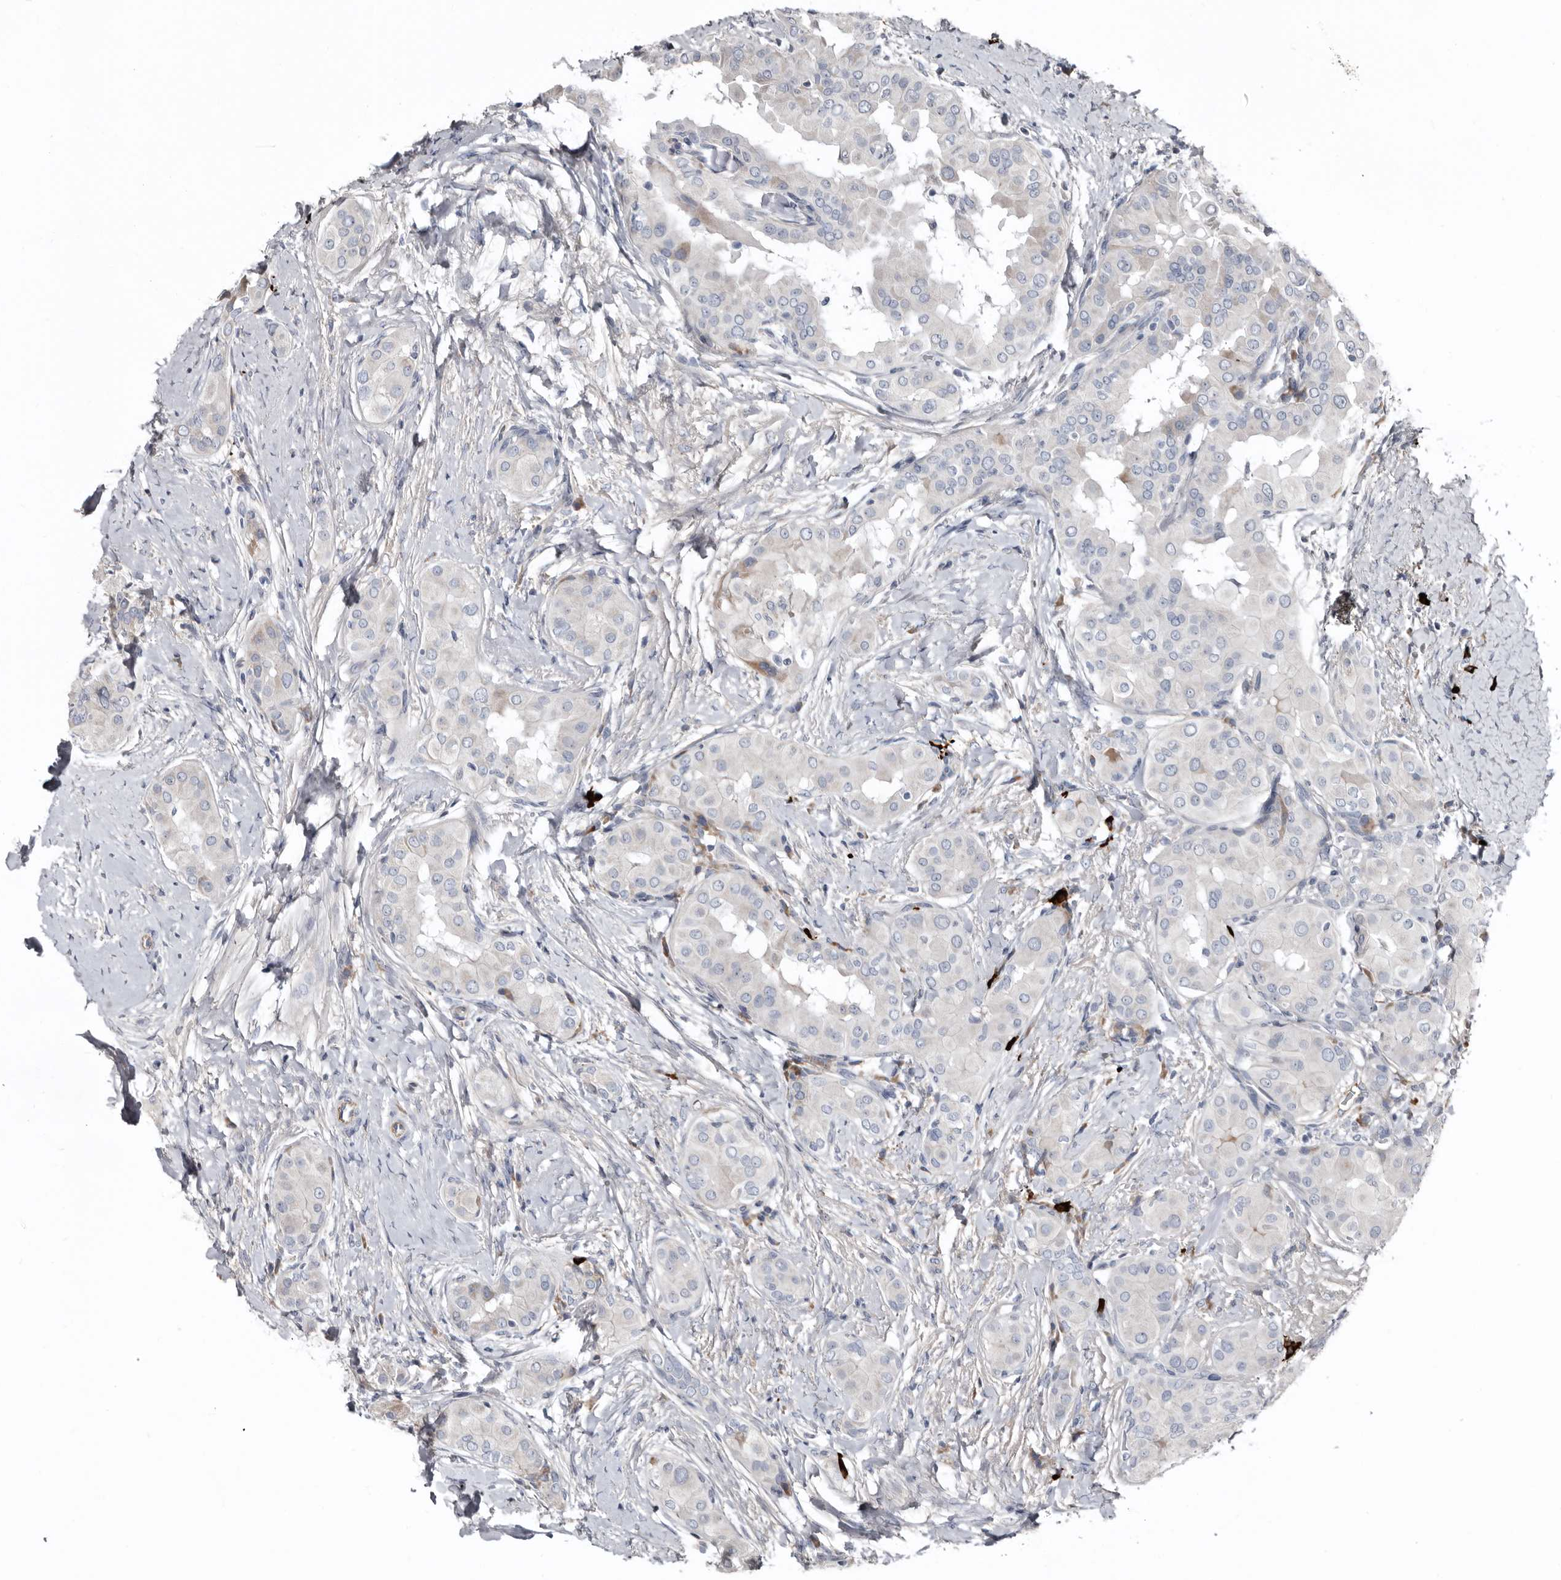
{"staining": {"intensity": "negative", "quantity": "none", "location": "none"}, "tissue": "thyroid cancer", "cell_type": "Tumor cells", "image_type": "cancer", "snomed": [{"axis": "morphology", "description": "Papillary adenocarcinoma, NOS"}, {"axis": "topography", "description": "Thyroid gland"}], "caption": "IHC of human thyroid cancer (papillary adenocarcinoma) demonstrates no expression in tumor cells.", "gene": "ZNF114", "patient": {"sex": "male", "age": 33}}